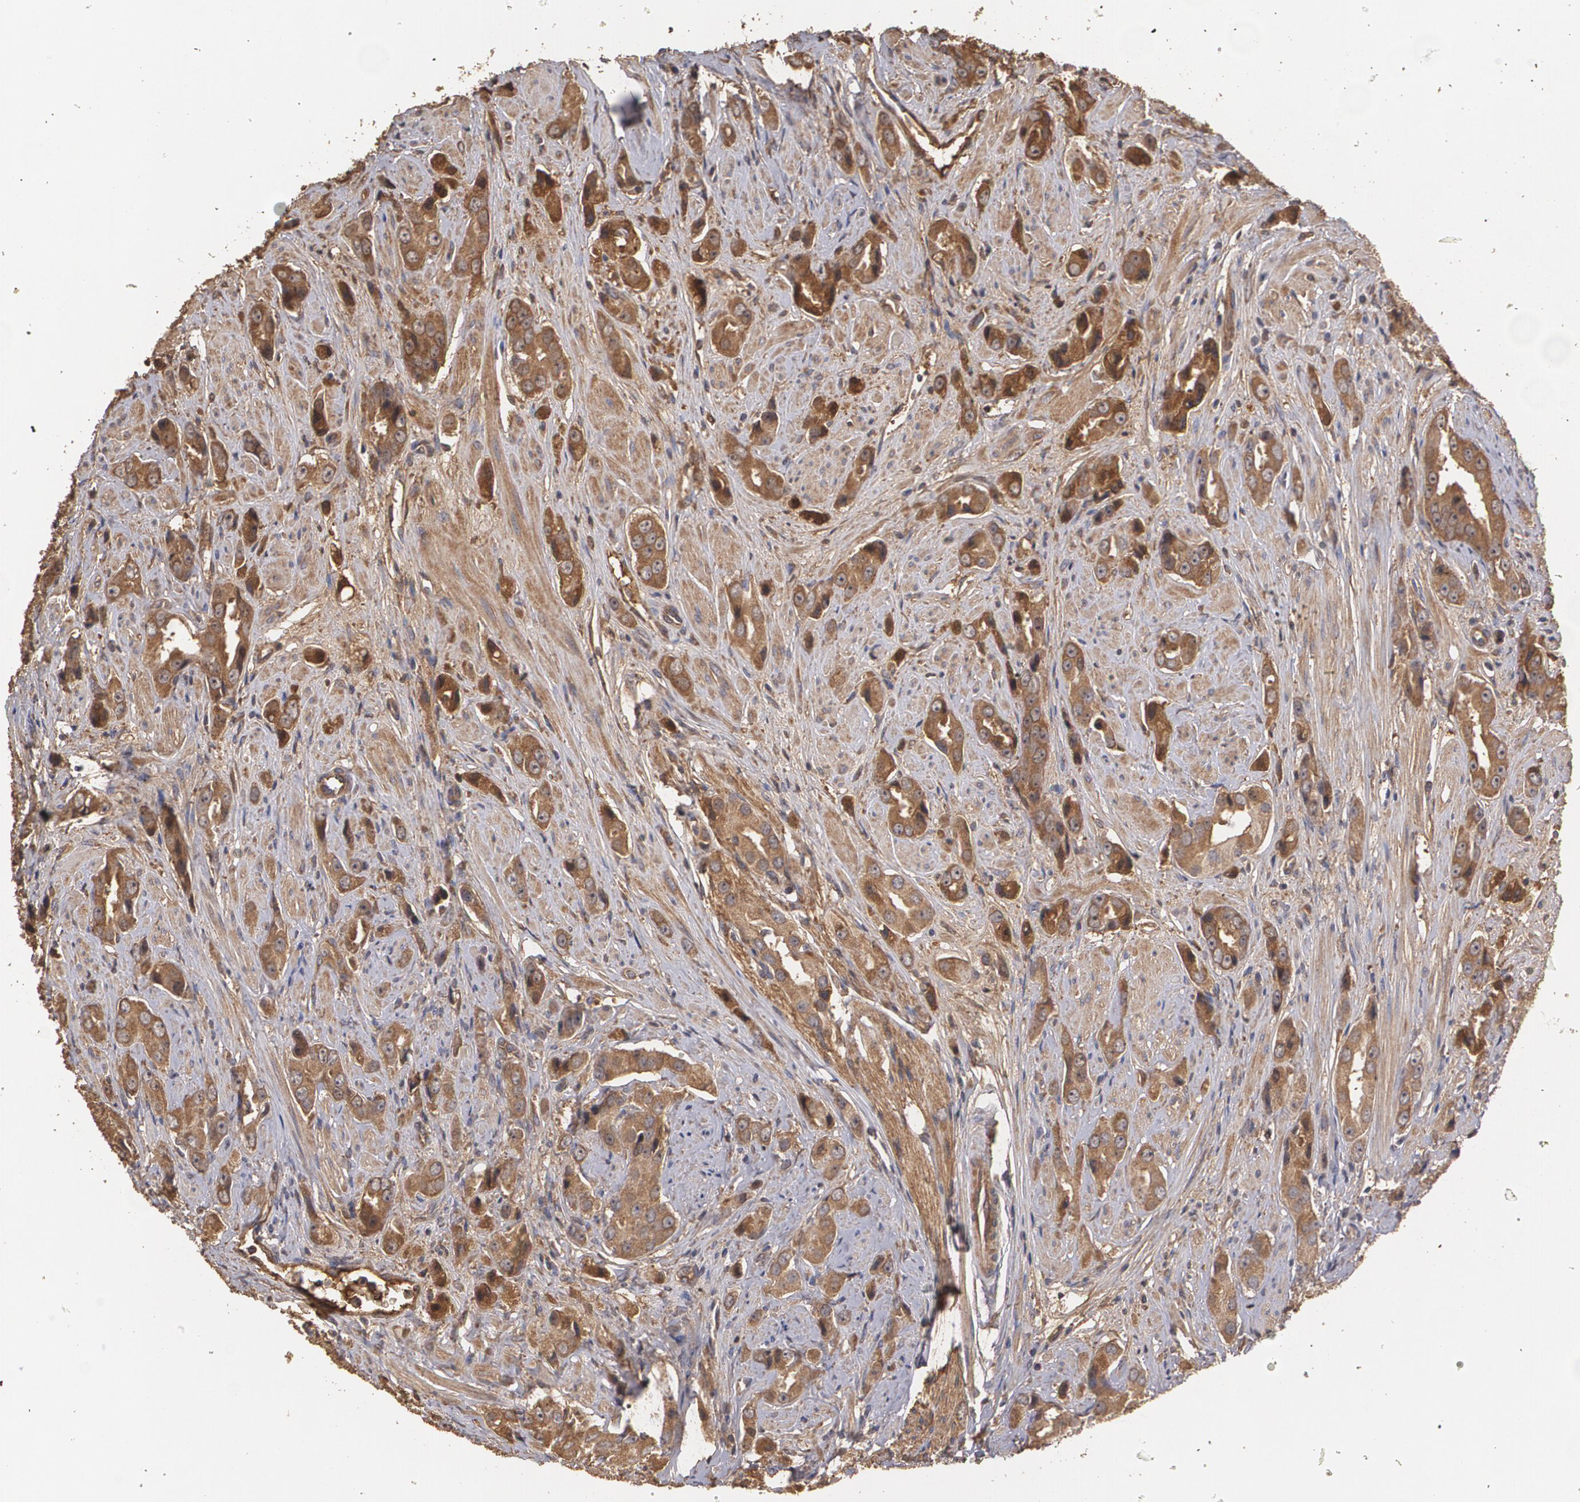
{"staining": {"intensity": "moderate", "quantity": ">75%", "location": "cytoplasmic/membranous"}, "tissue": "prostate cancer", "cell_type": "Tumor cells", "image_type": "cancer", "snomed": [{"axis": "morphology", "description": "Adenocarcinoma, Medium grade"}, {"axis": "topography", "description": "Prostate"}], "caption": "Immunohistochemistry (IHC) staining of prostate cancer (medium-grade adenocarcinoma), which reveals medium levels of moderate cytoplasmic/membranous positivity in approximately >75% of tumor cells indicating moderate cytoplasmic/membranous protein staining. The staining was performed using DAB (brown) for protein detection and nuclei were counterstained in hematoxylin (blue).", "gene": "PON1", "patient": {"sex": "male", "age": 53}}